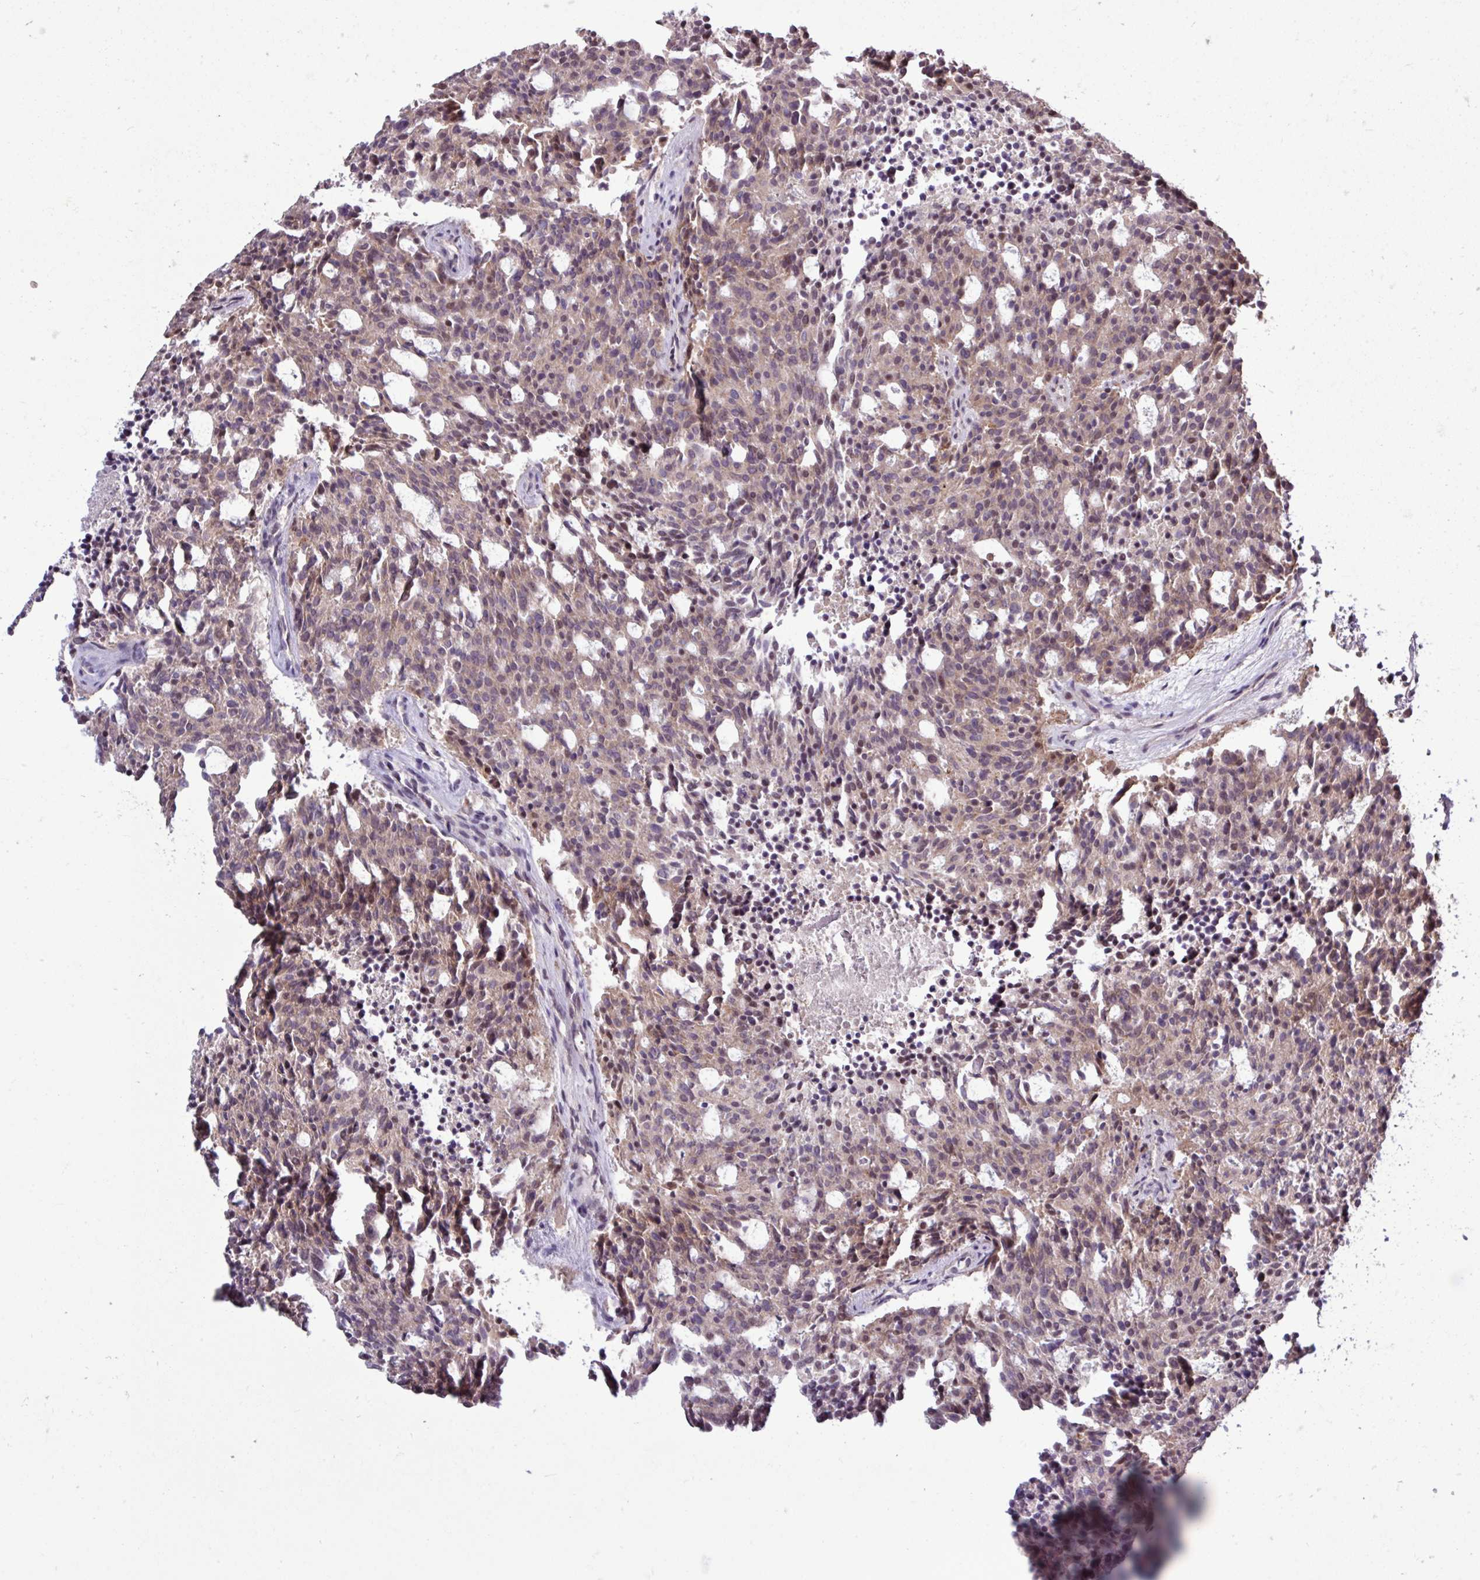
{"staining": {"intensity": "weak", "quantity": ">75%", "location": "cytoplasmic/membranous"}, "tissue": "carcinoid", "cell_type": "Tumor cells", "image_type": "cancer", "snomed": [{"axis": "morphology", "description": "Carcinoid, malignant, NOS"}, {"axis": "topography", "description": "Pancreas"}], "caption": "A high-resolution image shows immunohistochemistry (IHC) staining of carcinoid (malignant), which reveals weak cytoplasmic/membranous expression in approximately >75% of tumor cells.", "gene": "SKIC2", "patient": {"sex": "female", "age": 54}}